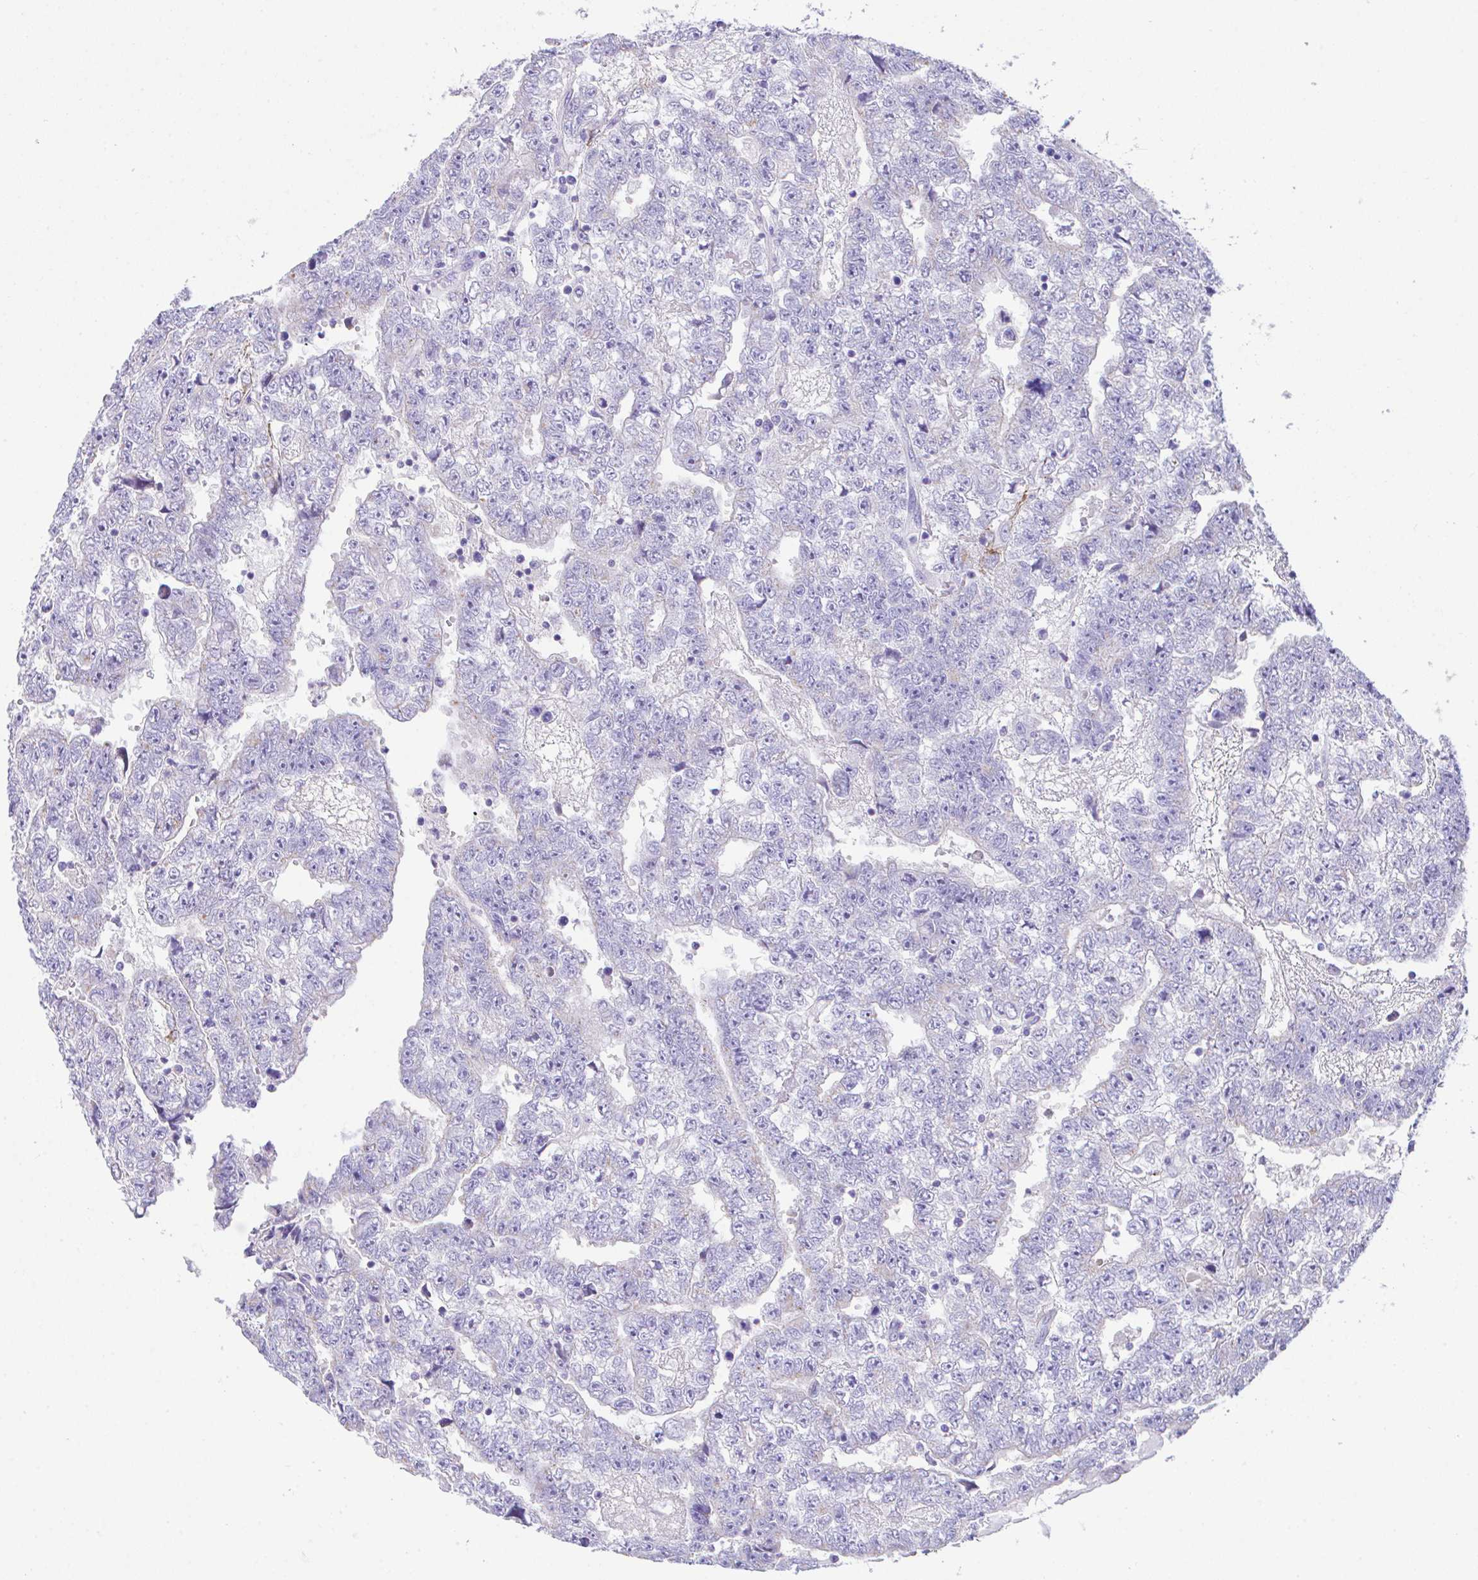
{"staining": {"intensity": "negative", "quantity": "none", "location": "none"}, "tissue": "testis cancer", "cell_type": "Tumor cells", "image_type": "cancer", "snomed": [{"axis": "morphology", "description": "Carcinoma, Embryonal, NOS"}, {"axis": "topography", "description": "Testis"}], "caption": "IHC of human testis cancer demonstrates no staining in tumor cells.", "gene": "SLC16A6", "patient": {"sex": "male", "age": 25}}